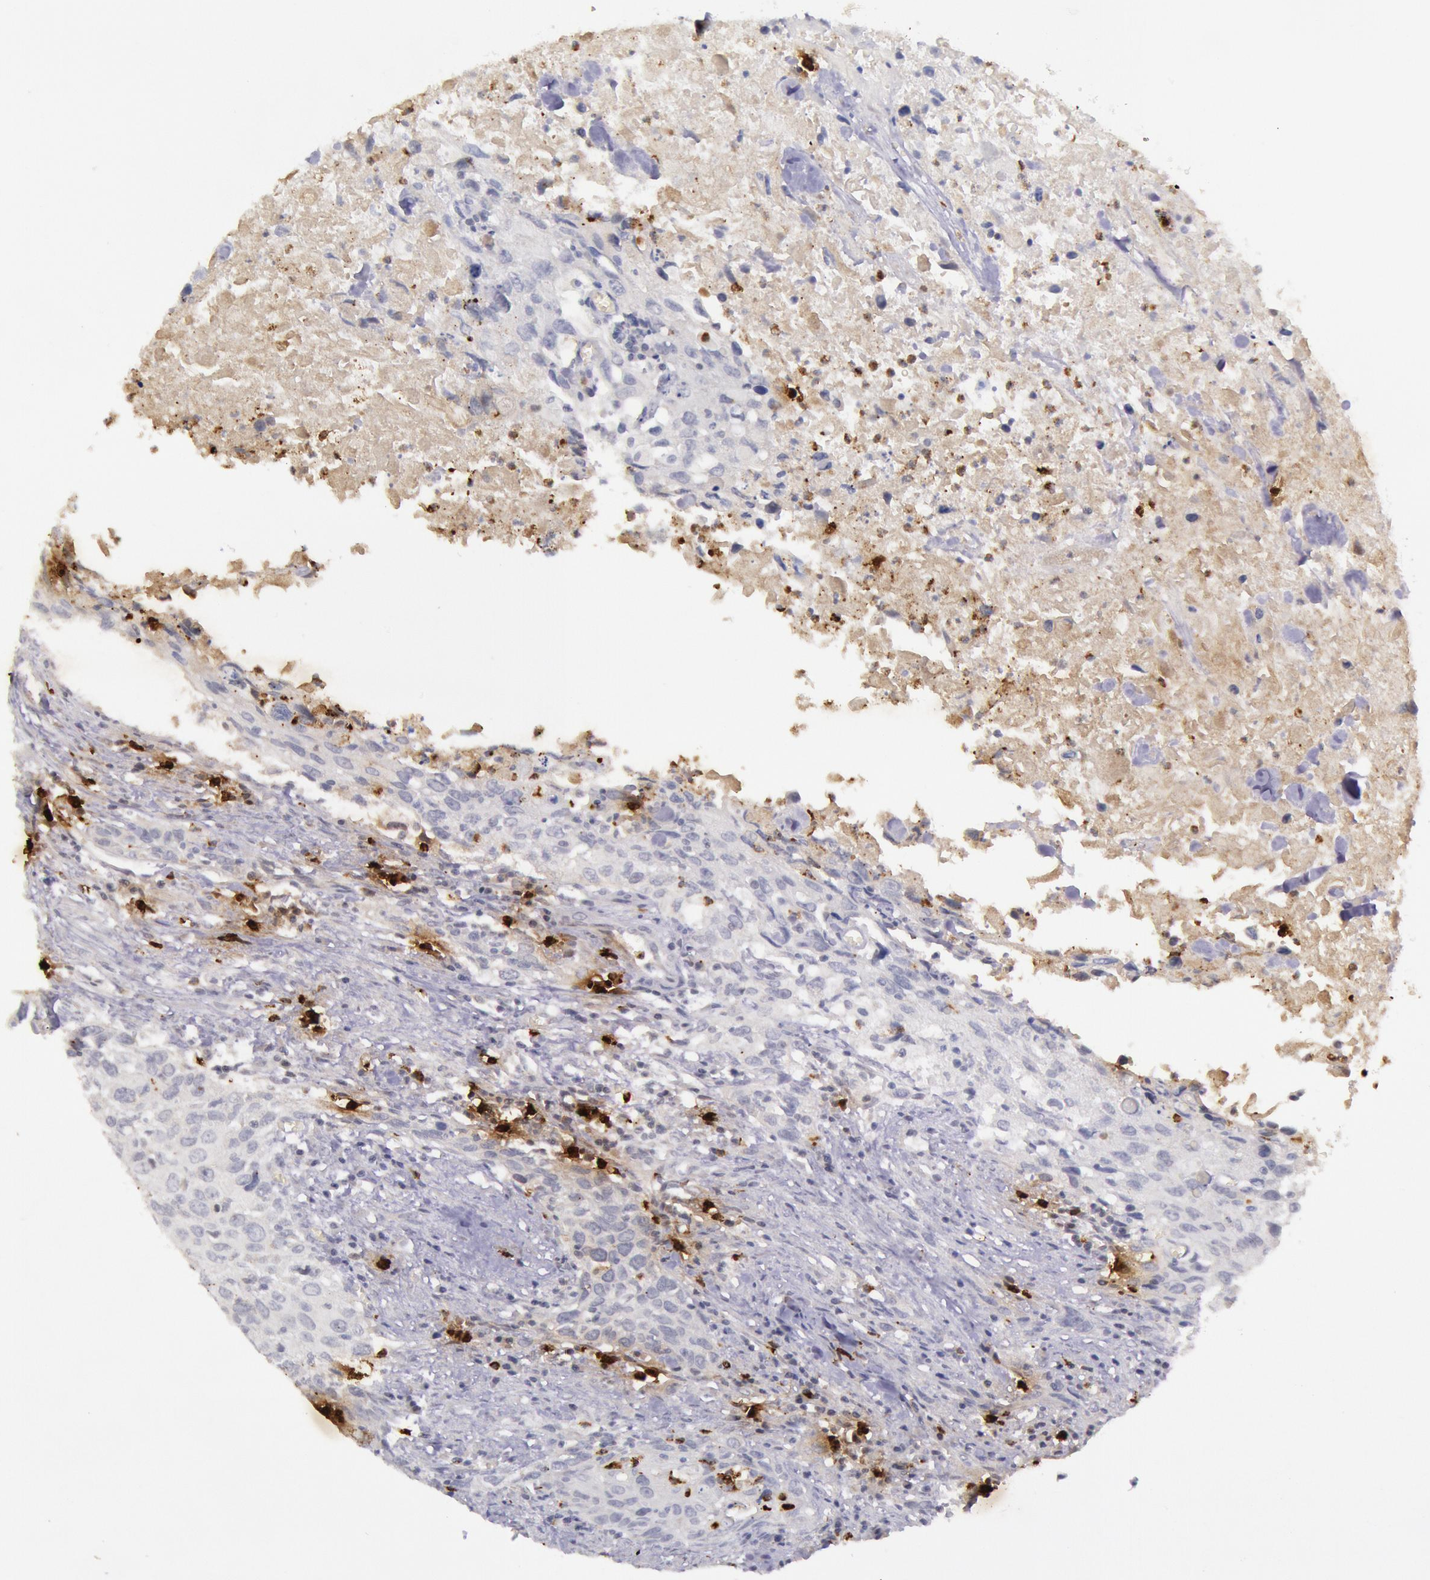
{"staining": {"intensity": "negative", "quantity": "none", "location": "none"}, "tissue": "urothelial cancer", "cell_type": "Tumor cells", "image_type": "cancer", "snomed": [{"axis": "morphology", "description": "Urothelial carcinoma, High grade"}, {"axis": "topography", "description": "Urinary bladder"}], "caption": "Immunohistochemistry photomicrograph of neoplastic tissue: urothelial cancer stained with DAB (3,3'-diaminobenzidine) displays no significant protein staining in tumor cells.", "gene": "KDM6A", "patient": {"sex": "male", "age": 71}}